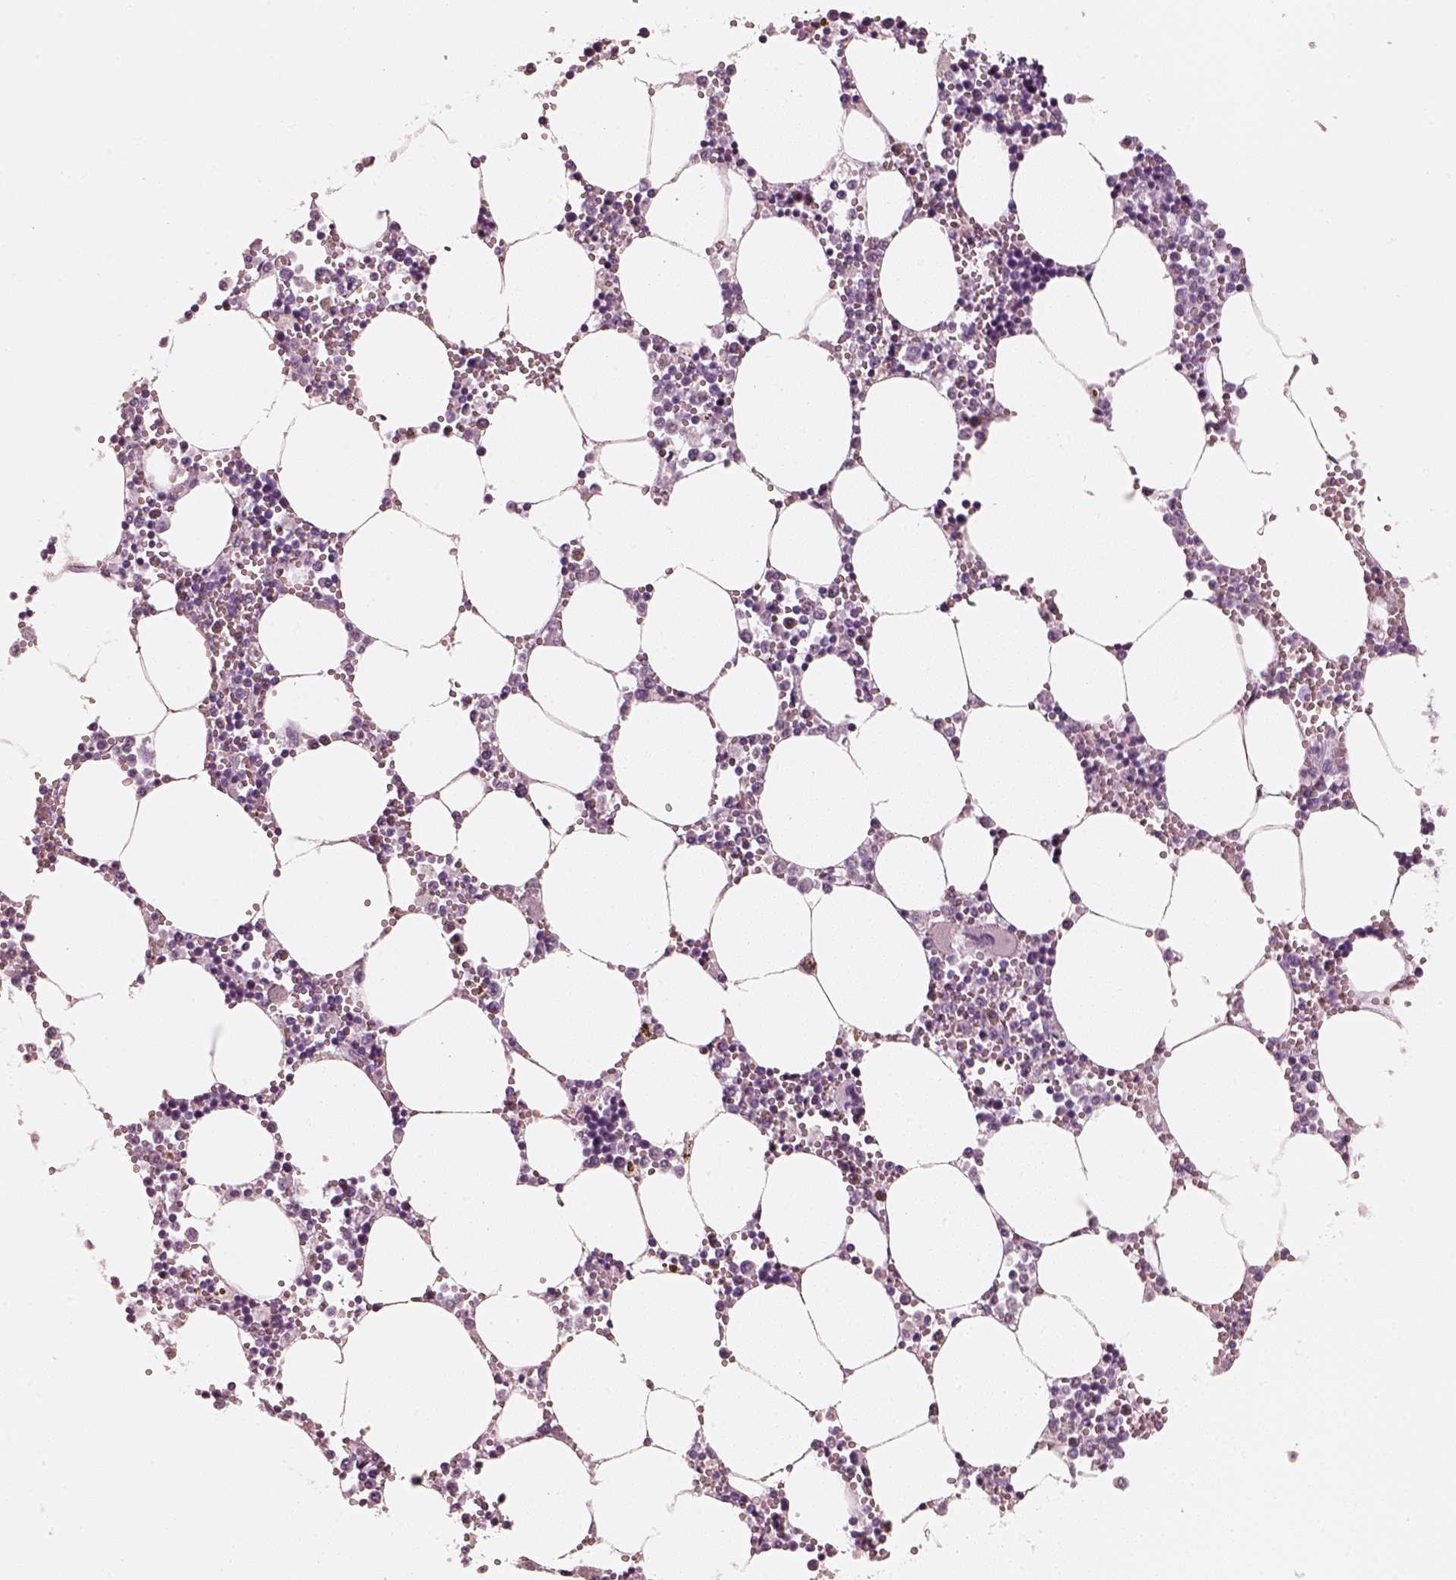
{"staining": {"intensity": "negative", "quantity": "none", "location": "none"}, "tissue": "bone marrow", "cell_type": "Hematopoietic cells", "image_type": "normal", "snomed": [{"axis": "morphology", "description": "Normal tissue, NOS"}, {"axis": "topography", "description": "Bone marrow"}], "caption": "Bone marrow was stained to show a protein in brown. There is no significant staining in hematopoietic cells. (Stains: DAB (3,3'-diaminobenzidine) immunohistochemistry with hematoxylin counter stain, Microscopy: brightfield microscopy at high magnification).", "gene": "R3HDML", "patient": {"sex": "male", "age": 54}}